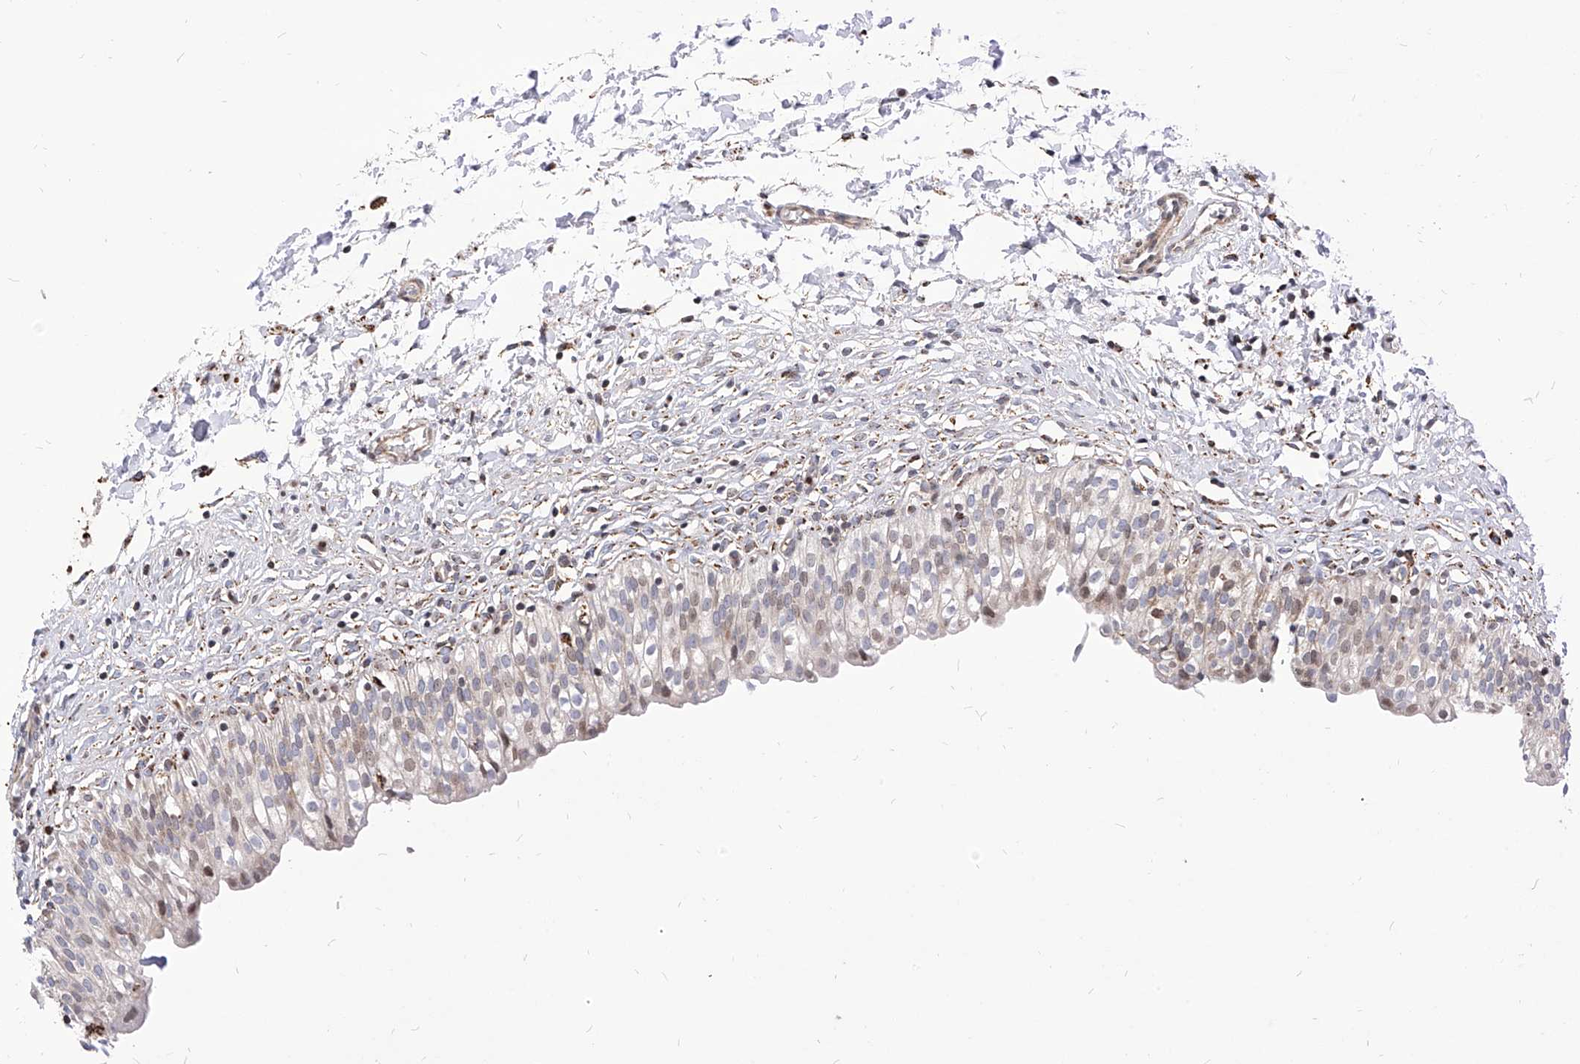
{"staining": {"intensity": "moderate", "quantity": "<25%", "location": "cytoplasmic/membranous"}, "tissue": "urinary bladder", "cell_type": "Urothelial cells", "image_type": "normal", "snomed": [{"axis": "morphology", "description": "Normal tissue, NOS"}, {"axis": "topography", "description": "Urinary bladder"}], "caption": "DAB immunohistochemical staining of unremarkable urinary bladder shows moderate cytoplasmic/membranous protein positivity in approximately <25% of urothelial cells. (Brightfield microscopy of DAB IHC at high magnification).", "gene": "TTLL8", "patient": {"sex": "male", "age": 55}}